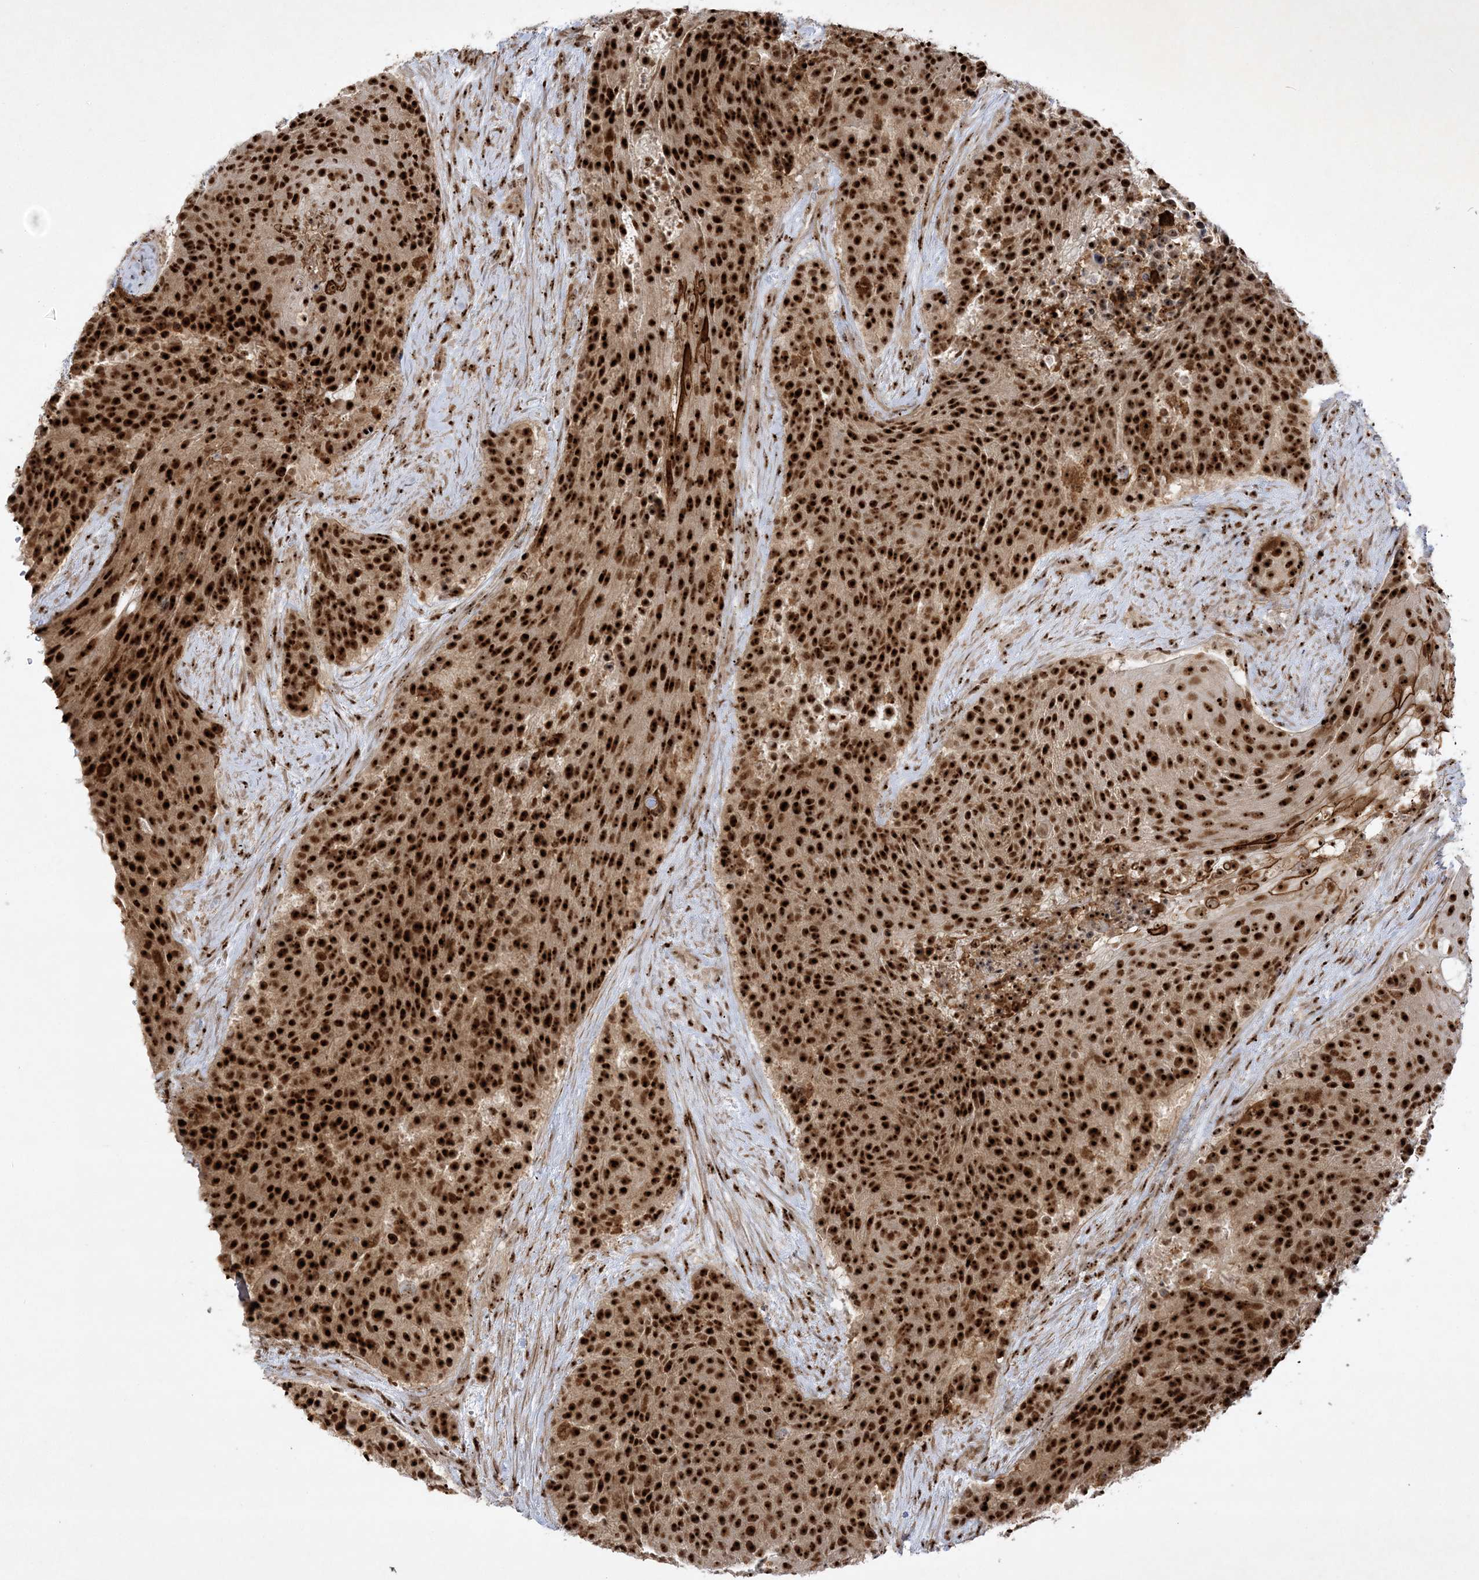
{"staining": {"intensity": "strong", "quantity": ">75%", "location": "cytoplasmic/membranous,nuclear"}, "tissue": "urothelial cancer", "cell_type": "Tumor cells", "image_type": "cancer", "snomed": [{"axis": "morphology", "description": "Urothelial carcinoma, High grade"}, {"axis": "topography", "description": "Urinary bladder"}], "caption": "Immunohistochemistry (IHC) micrograph of human urothelial cancer stained for a protein (brown), which exhibits high levels of strong cytoplasmic/membranous and nuclear staining in about >75% of tumor cells.", "gene": "NPM3", "patient": {"sex": "female", "age": 63}}